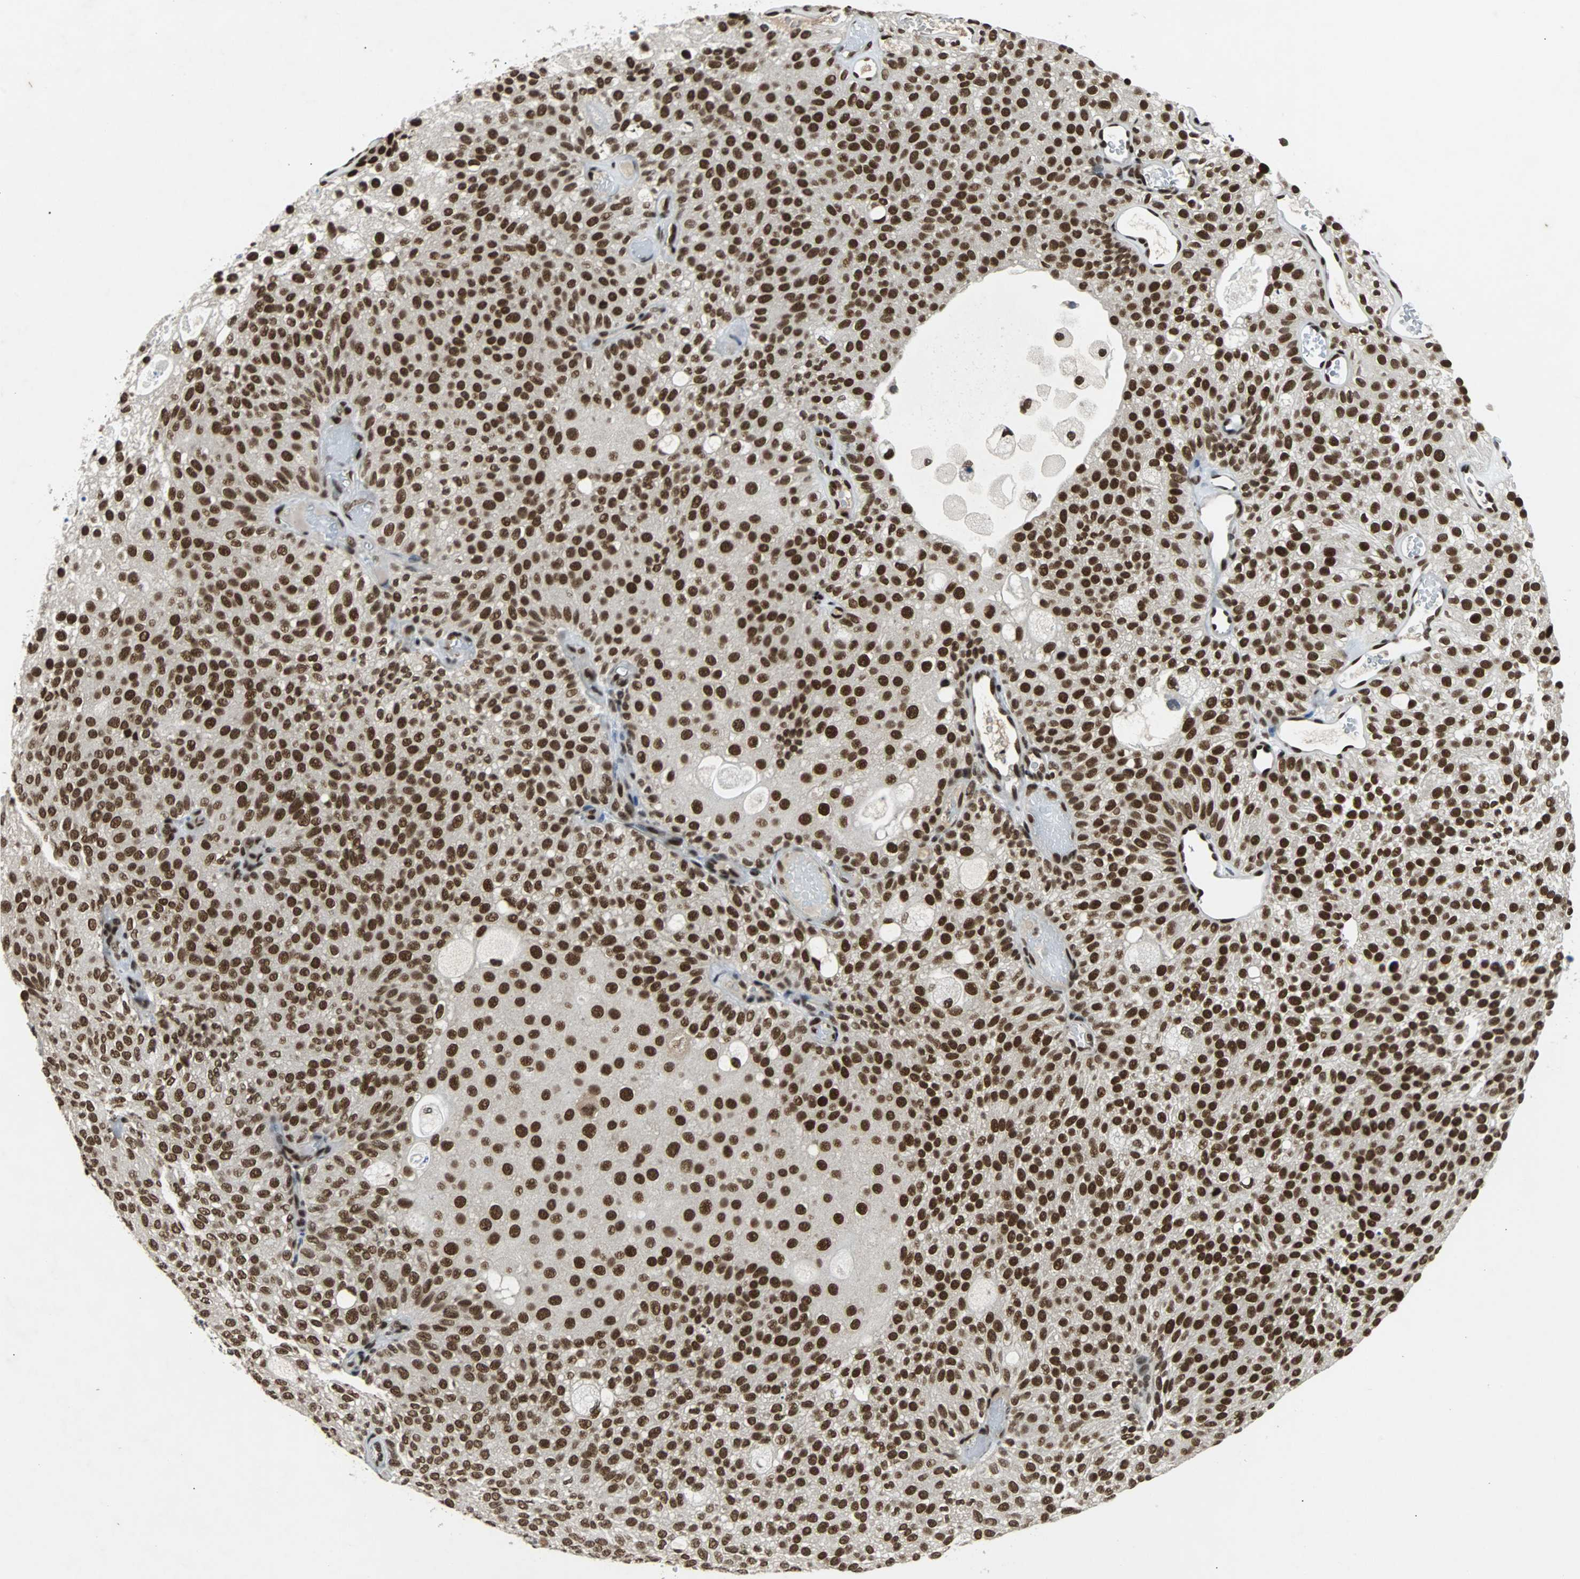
{"staining": {"intensity": "strong", "quantity": ">75%", "location": "nuclear"}, "tissue": "urothelial cancer", "cell_type": "Tumor cells", "image_type": "cancer", "snomed": [{"axis": "morphology", "description": "Urothelial carcinoma, Low grade"}, {"axis": "topography", "description": "Urinary bladder"}], "caption": "Protein staining demonstrates strong nuclear positivity in approximately >75% of tumor cells in urothelial cancer.", "gene": "GATAD2A", "patient": {"sex": "male", "age": 78}}